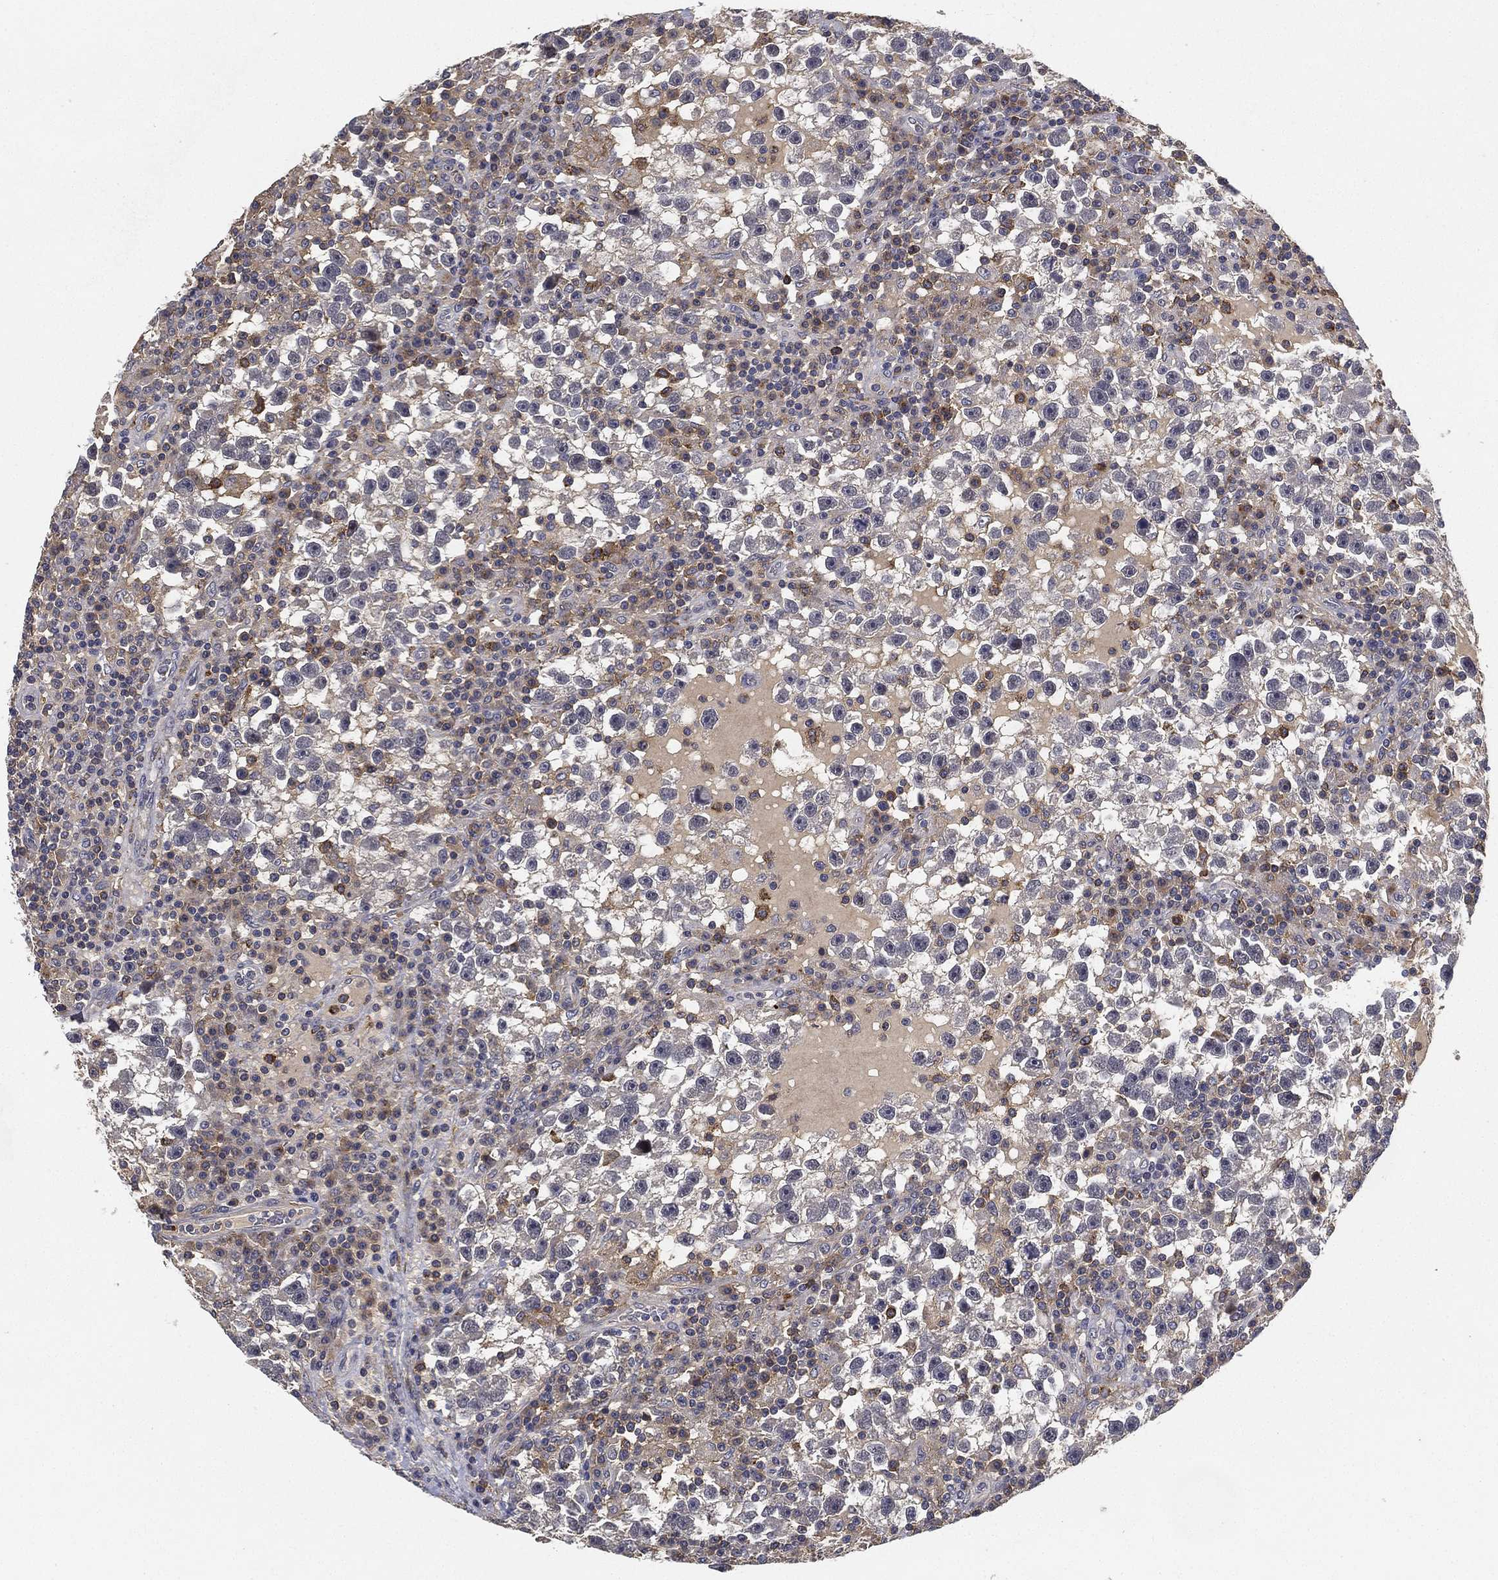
{"staining": {"intensity": "negative", "quantity": "none", "location": "none"}, "tissue": "testis cancer", "cell_type": "Tumor cells", "image_type": "cancer", "snomed": [{"axis": "morphology", "description": "Seminoma, NOS"}, {"axis": "topography", "description": "Testis"}], "caption": "Tumor cells show no significant protein staining in testis seminoma.", "gene": "CFAP251", "patient": {"sex": "male", "age": 47}}